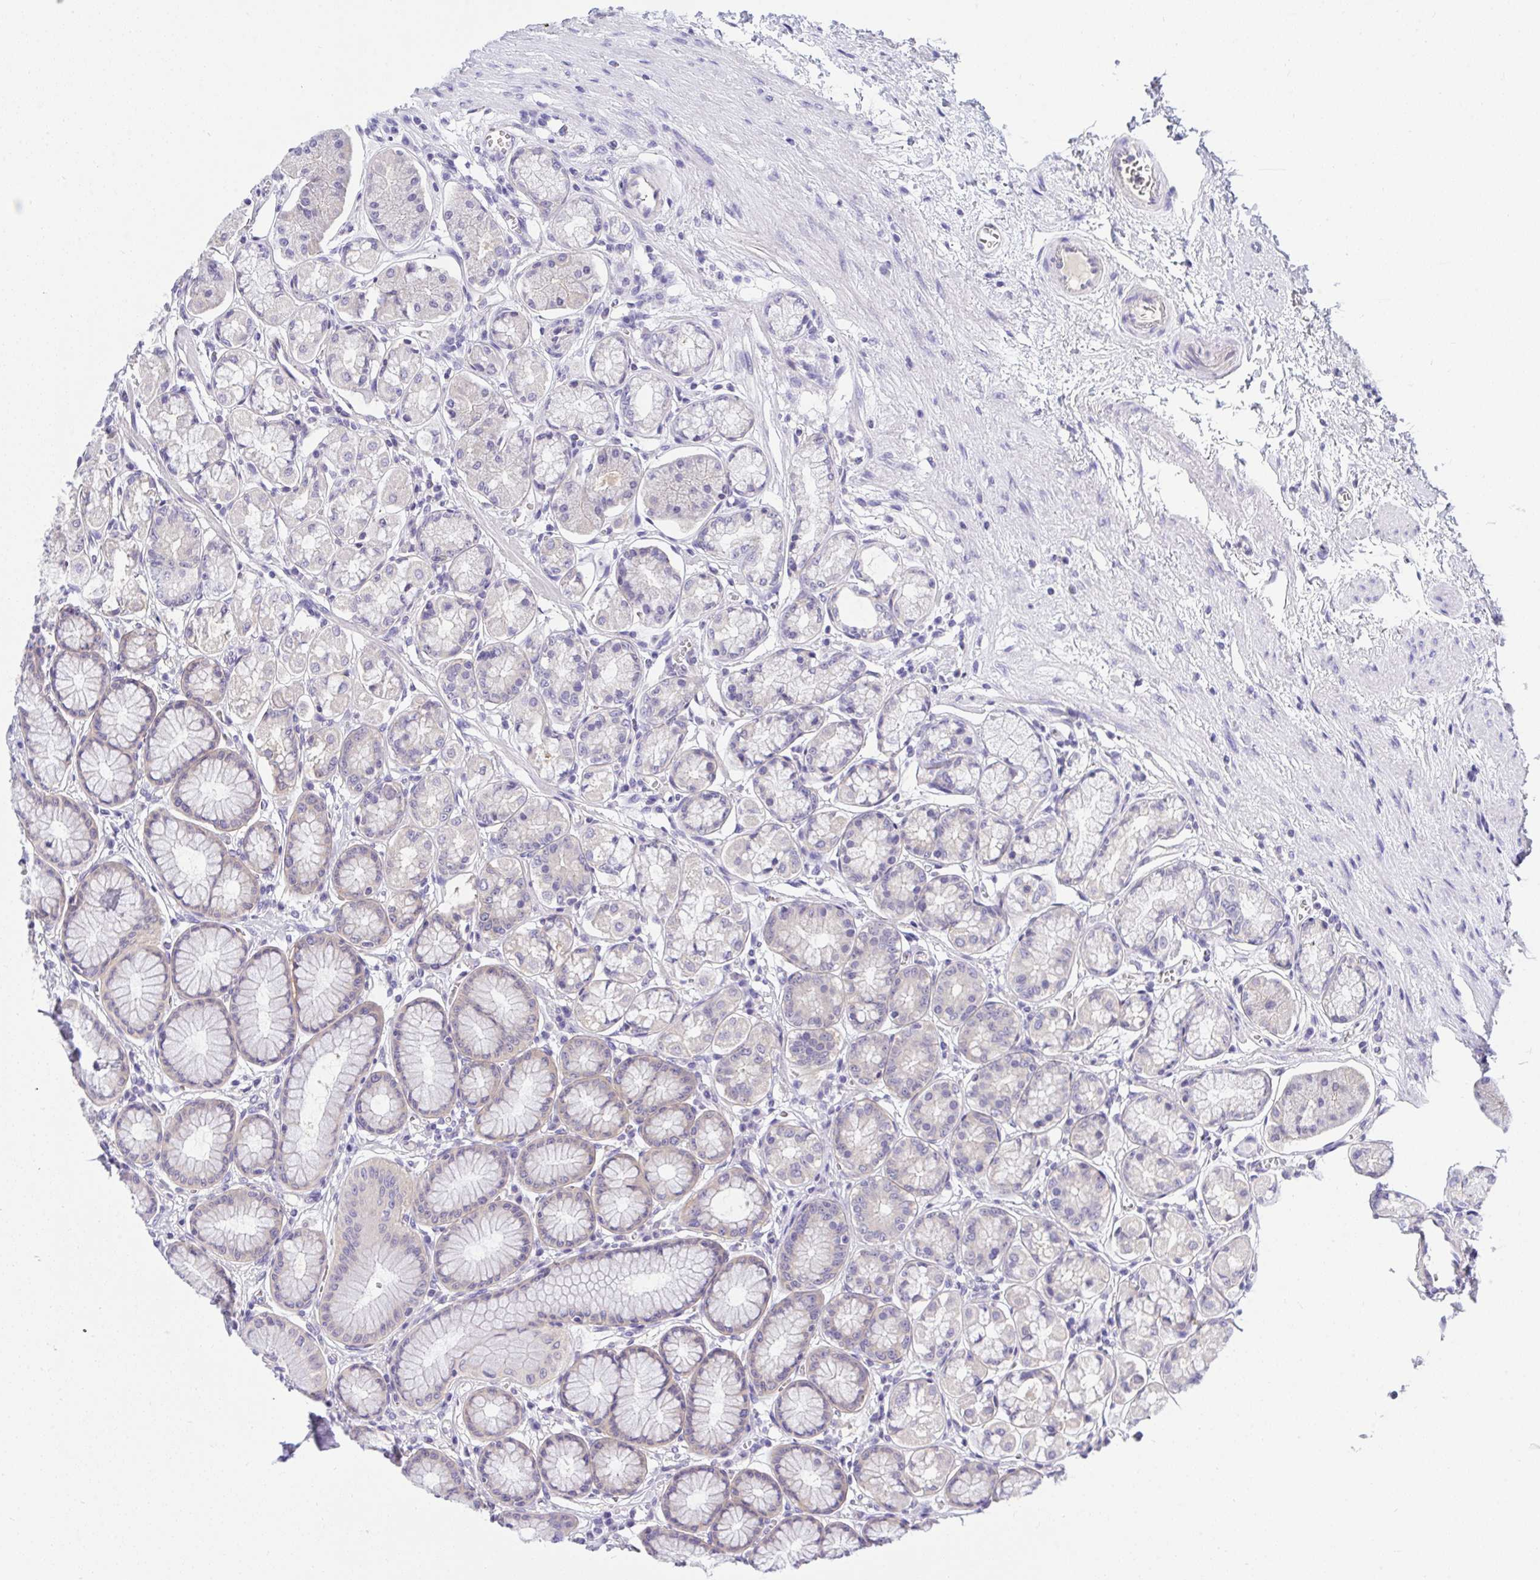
{"staining": {"intensity": "weak", "quantity": "25%-75%", "location": "cytoplasmic/membranous"}, "tissue": "stomach", "cell_type": "Glandular cells", "image_type": "normal", "snomed": [{"axis": "morphology", "description": "Normal tissue, NOS"}, {"axis": "topography", "description": "Stomach"}, {"axis": "topography", "description": "Stomach, lower"}], "caption": "Unremarkable stomach was stained to show a protein in brown. There is low levels of weak cytoplasmic/membranous positivity in about 25%-75% of glandular cells. Nuclei are stained in blue.", "gene": "TLN2", "patient": {"sex": "male", "age": 76}}